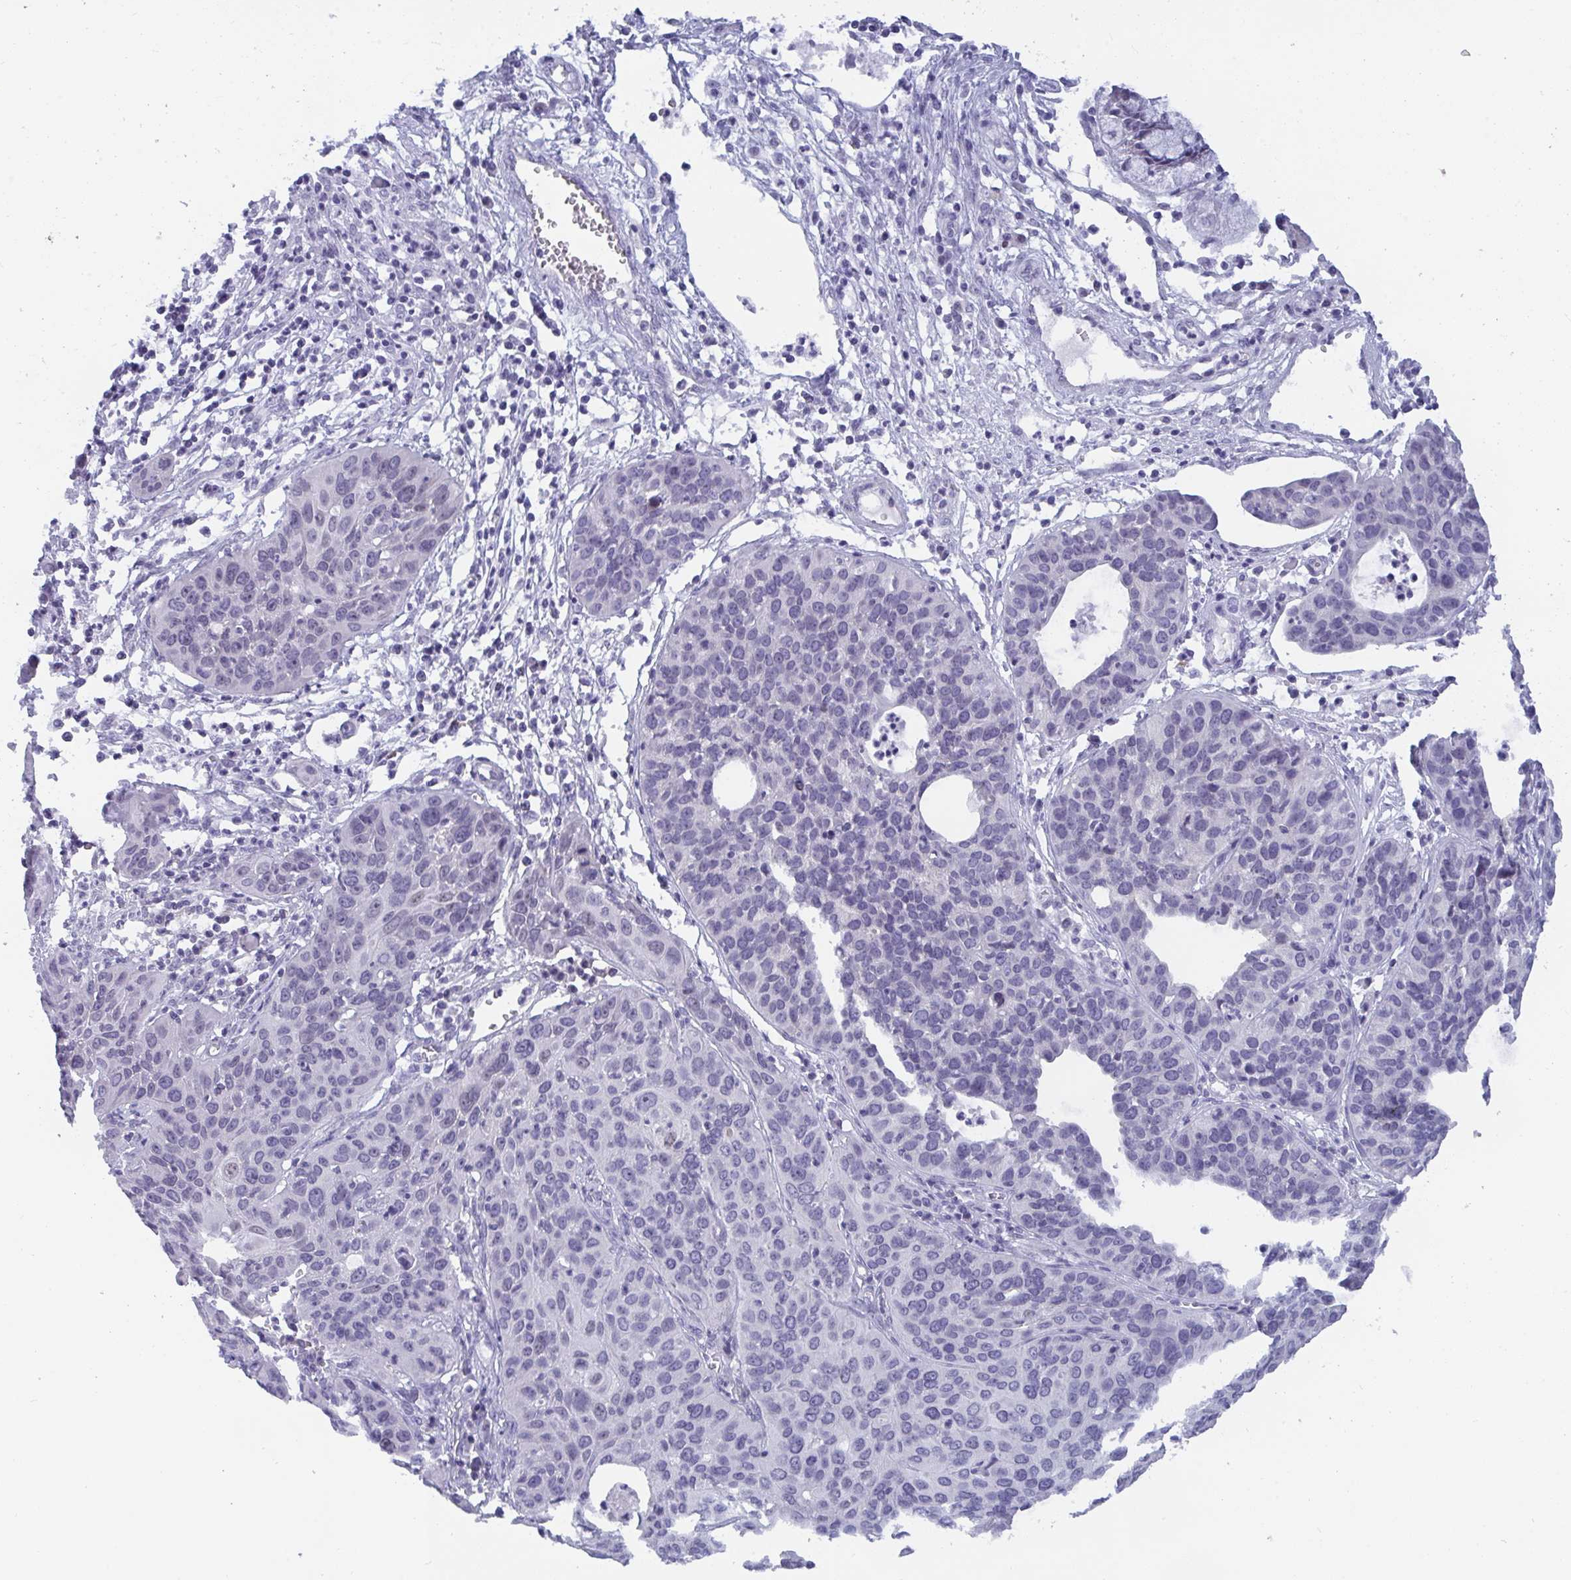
{"staining": {"intensity": "negative", "quantity": "none", "location": "none"}, "tissue": "cervical cancer", "cell_type": "Tumor cells", "image_type": "cancer", "snomed": [{"axis": "morphology", "description": "Squamous cell carcinoma, NOS"}, {"axis": "topography", "description": "Cervix"}], "caption": "There is no significant staining in tumor cells of cervical squamous cell carcinoma.", "gene": "BMAL2", "patient": {"sex": "female", "age": 36}}